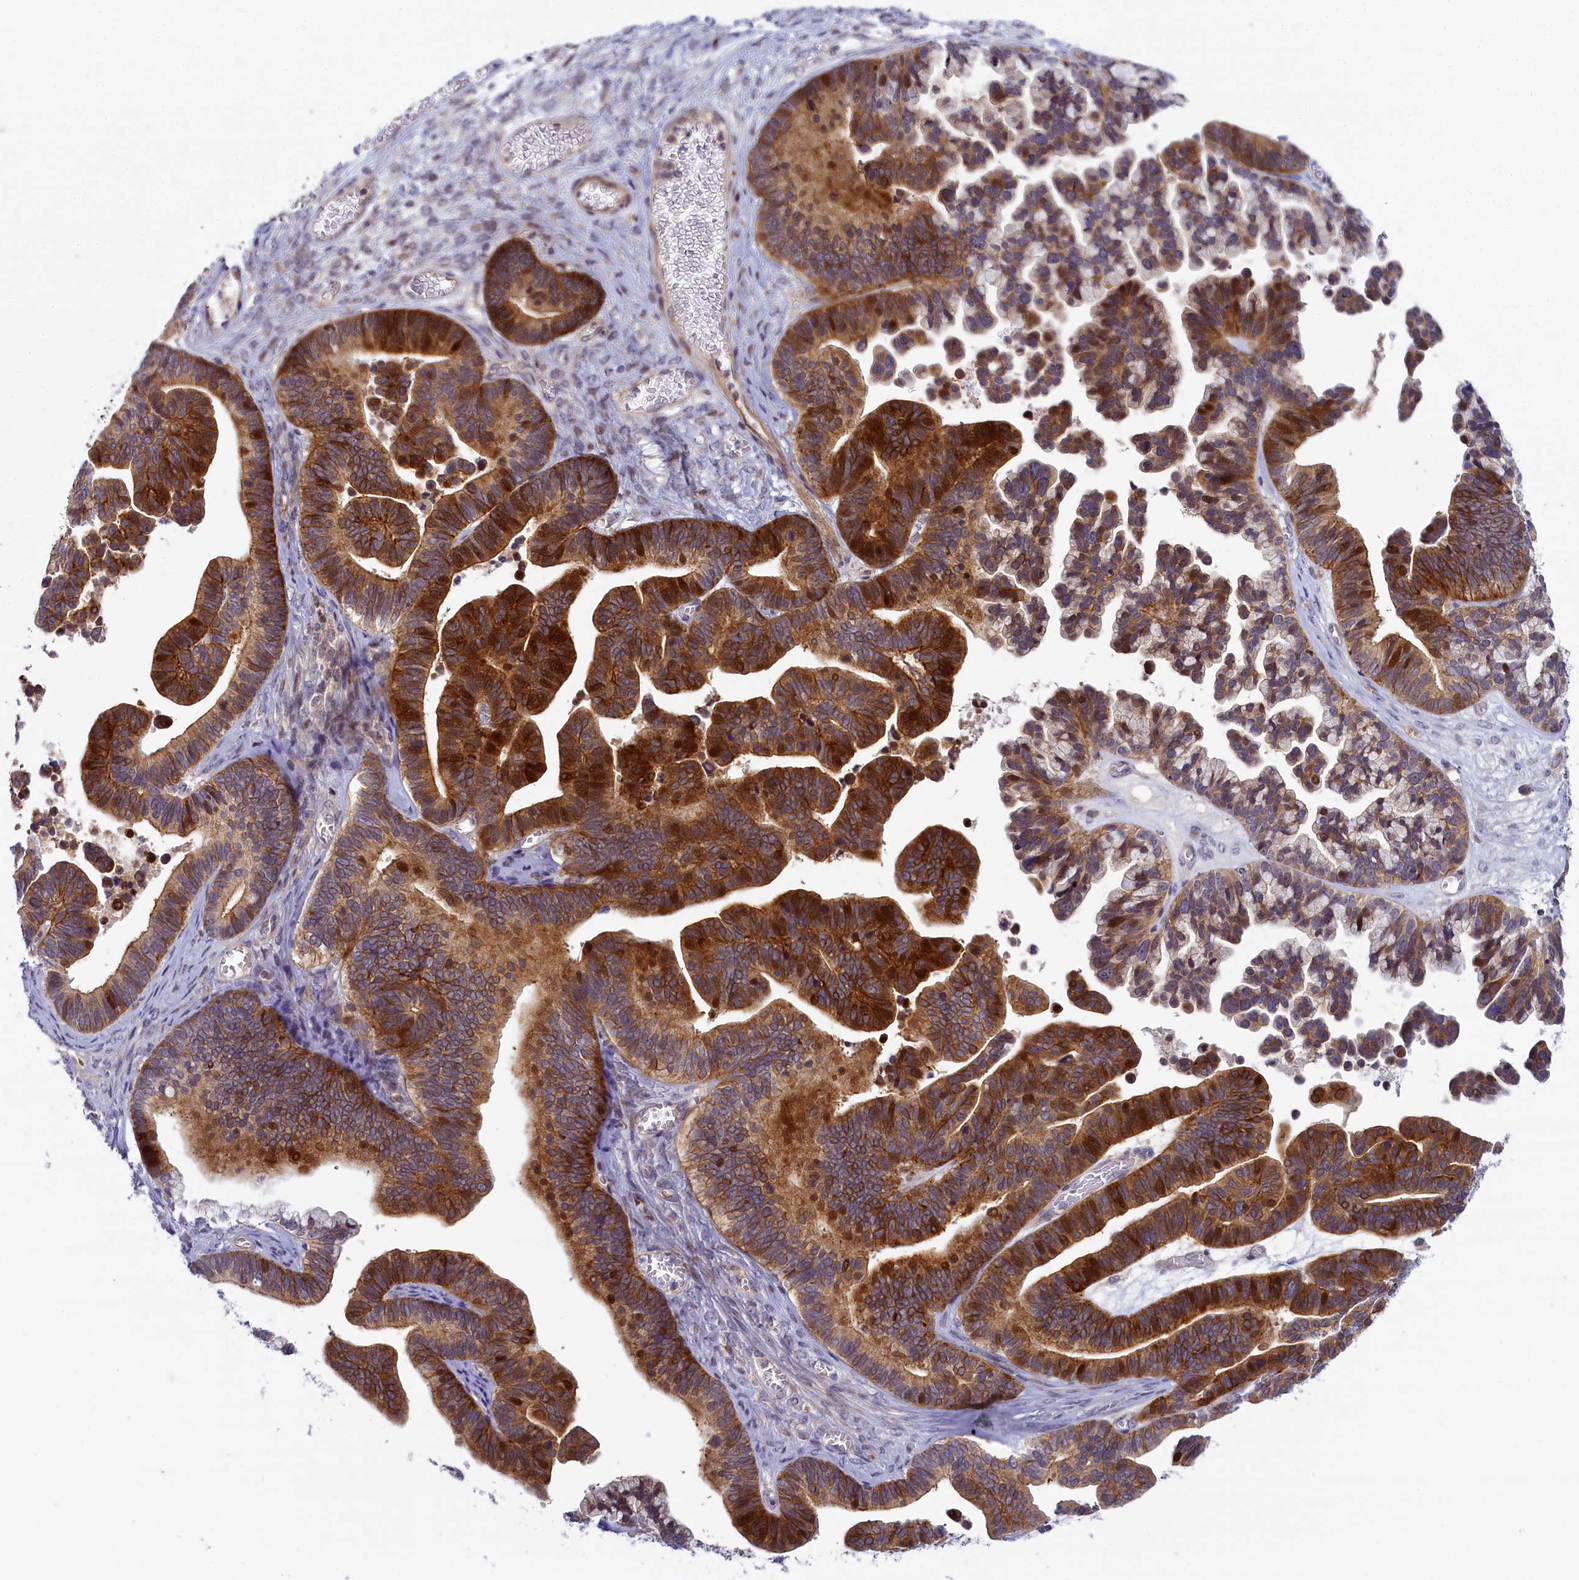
{"staining": {"intensity": "strong", "quantity": "25%-75%", "location": "cytoplasmic/membranous"}, "tissue": "ovarian cancer", "cell_type": "Tumor cells", "image_type": "cancer", "snomed": [{"axis": "morphology", "description": "Cystadenocarcinoma, serous, NOS"}, {"axis": "topography", "description": "Ovary"}], "caption": "A histopathology image of ovarian serous cystadenocarcinoma stained for a protein reveals strong cytoplasmic/membranous brown staining in tumor cells.", "gene": "CCL23", "patient": {"sex": "female", "age": 56}}